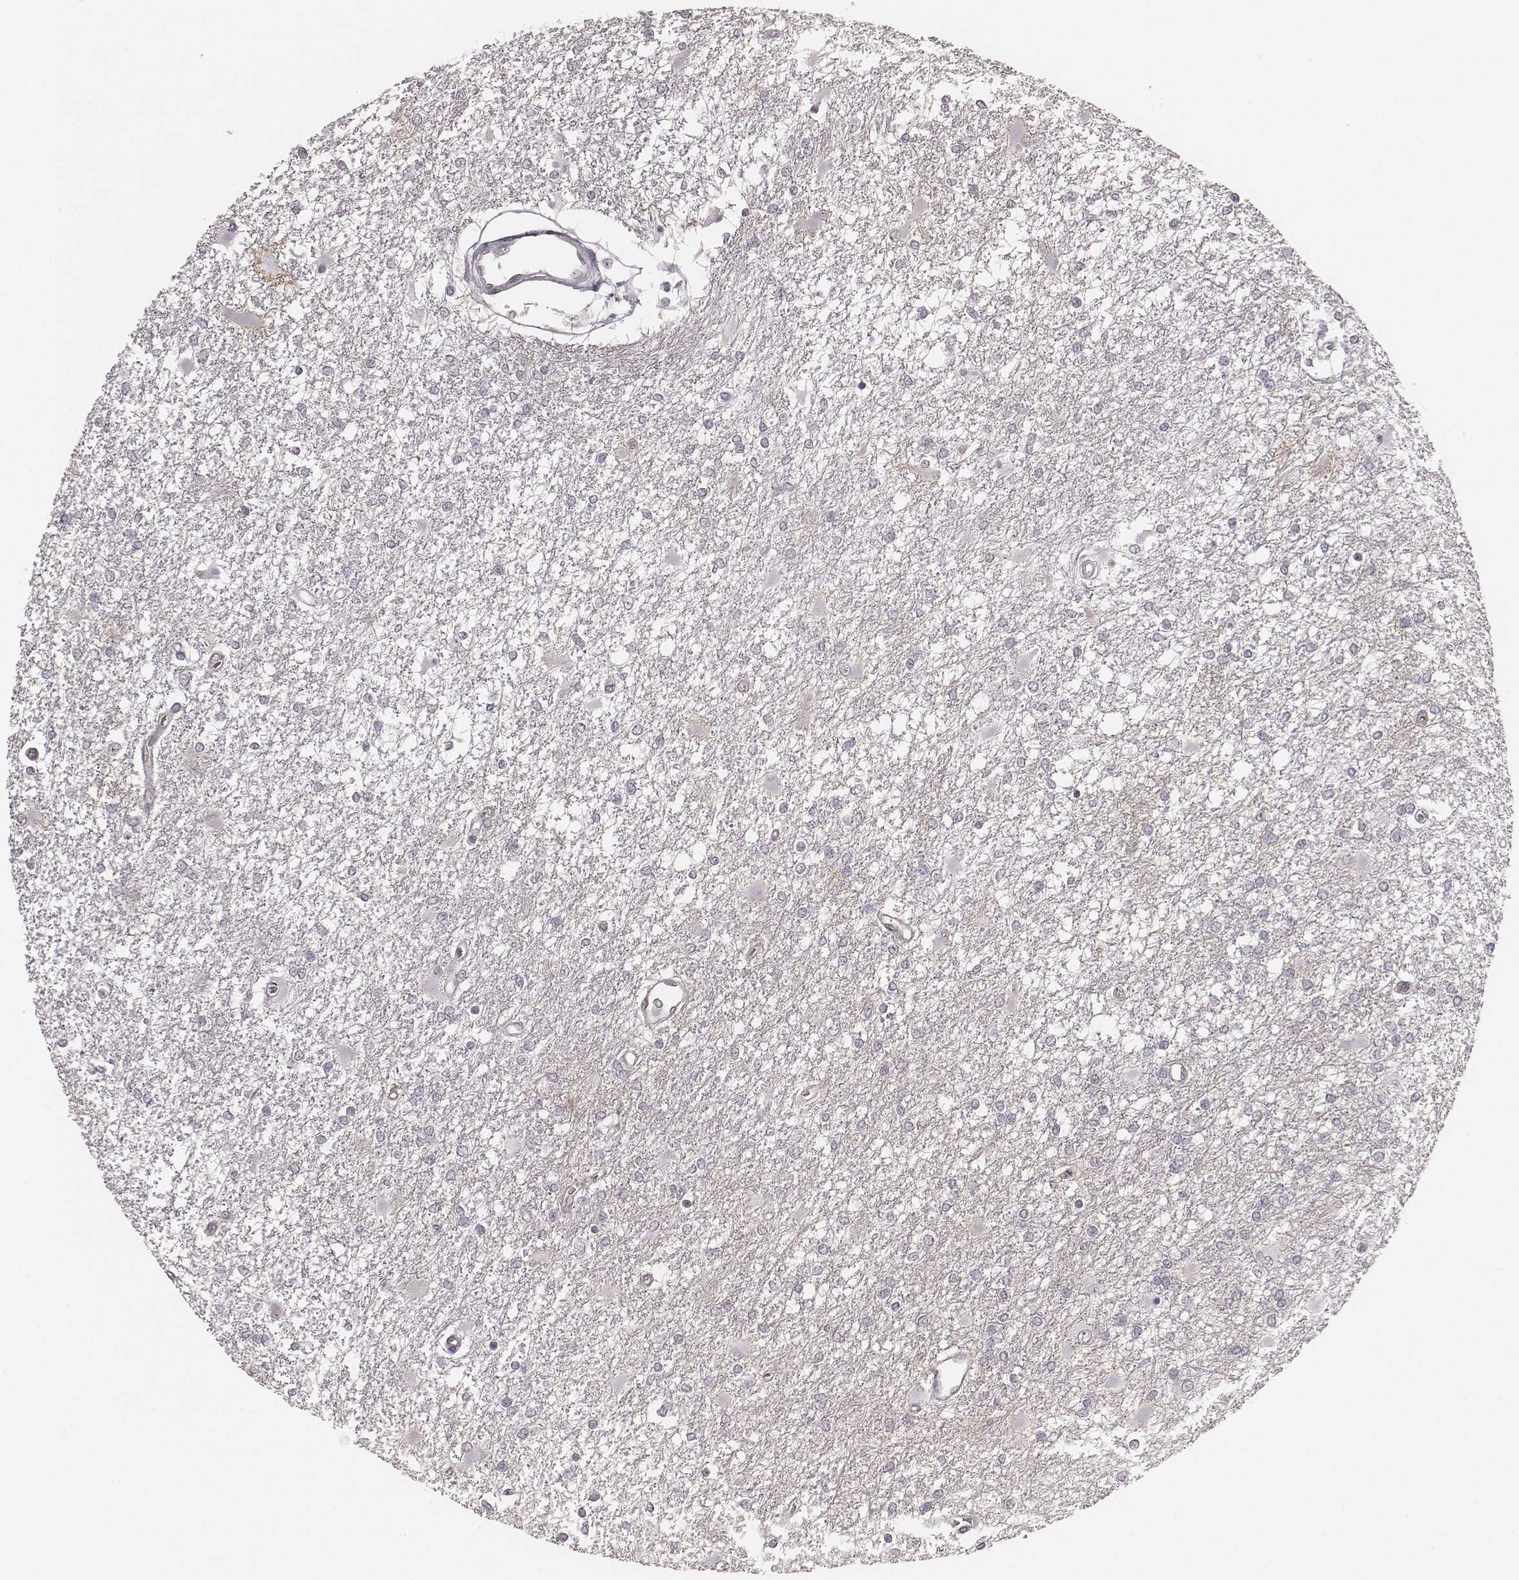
{"staining": {"intensity": "negative", "quantity": "none", "location": "none"}, "tissue": "glioma", "cell_type": "Tumor cells", "image_type": "cancer", "snomed": [{"axis": "morphology", "description": "Glioma, malignant, High grade"}, {"axis": "topography", "description": "Cerebral cortex"}], "caption": "This is an IHC image of glioma. There is no positivity in tumor cells.", "gene": "RPGRIP1", "patient": {"sex": "male", "age": 79}}